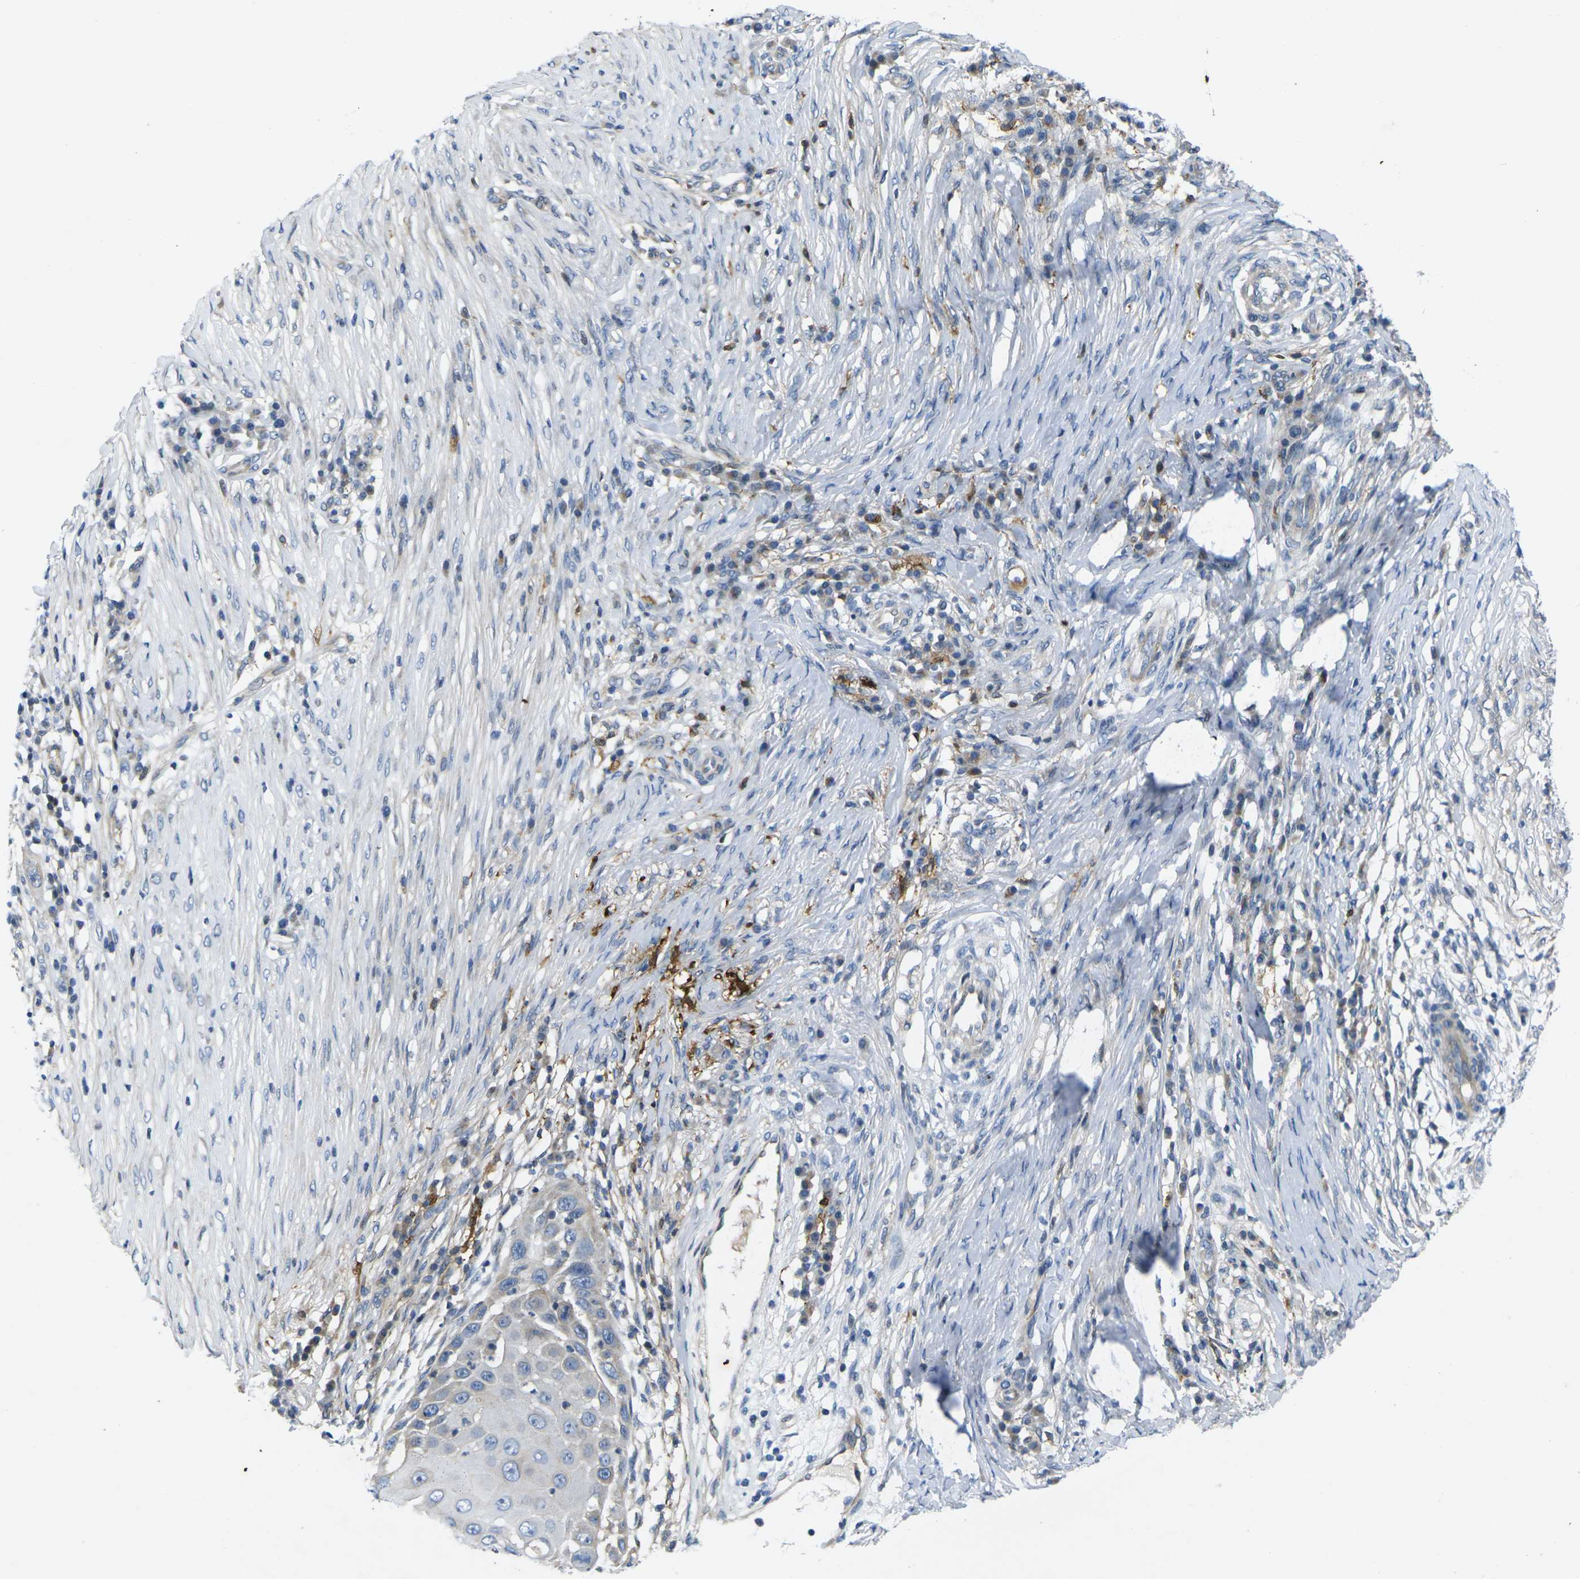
{"staining": {"intensity": "weak", "quantity": "<25%", "location": "cytoplasmic/membranous"}, "tissue": "skin cancer", "cell_type": "Tumor cells", "image_type": "cancer", "snomed": [{"axis": "morphology", "description": "Squamous cell carcinoma, NOS"}, {"axis": "topography", "description": "Skin"}], "caption": "Immunohistochemical staining of human skin cancer (squamous cell carcinoma) reveals no significant expression in tumor cells.", "gene": "ROBO2", "patient": {"sex": "female", "age": 44}}